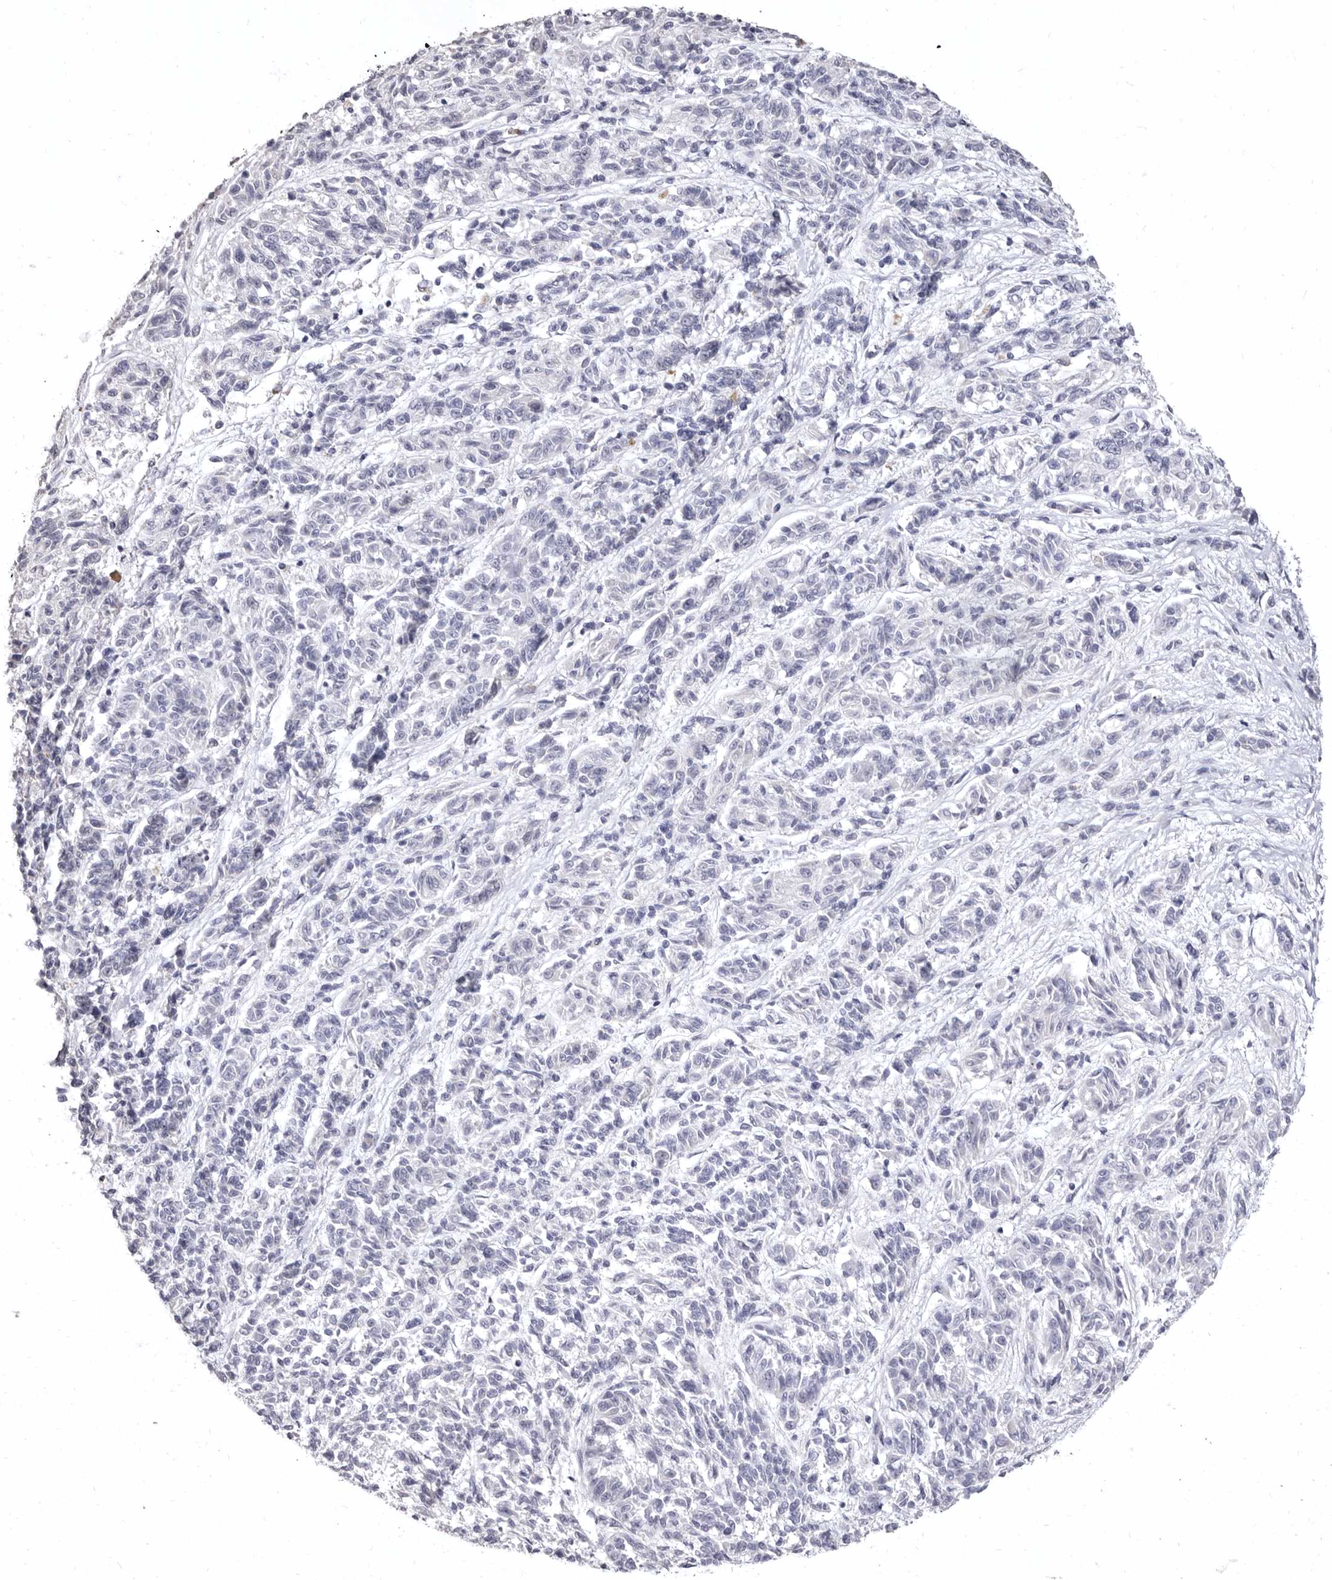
{"staining": {"intensity": "negative", "quantity": "none", "location": "none"}, "tissue": "melanoma", "cell_type": "Tumor cells", "image_type": "cancer", "snomed": [{"axis": "morphology", "description": "Malignant melanoma, NOS"}, {"axis": "topography", "description": "Skin"}], "caption": "Protein analysis of malignant melanoma exhibits no significant positivity in tumor cells.", "gene": "AIDA", "patient": {"sex": "male", "age": 53}}